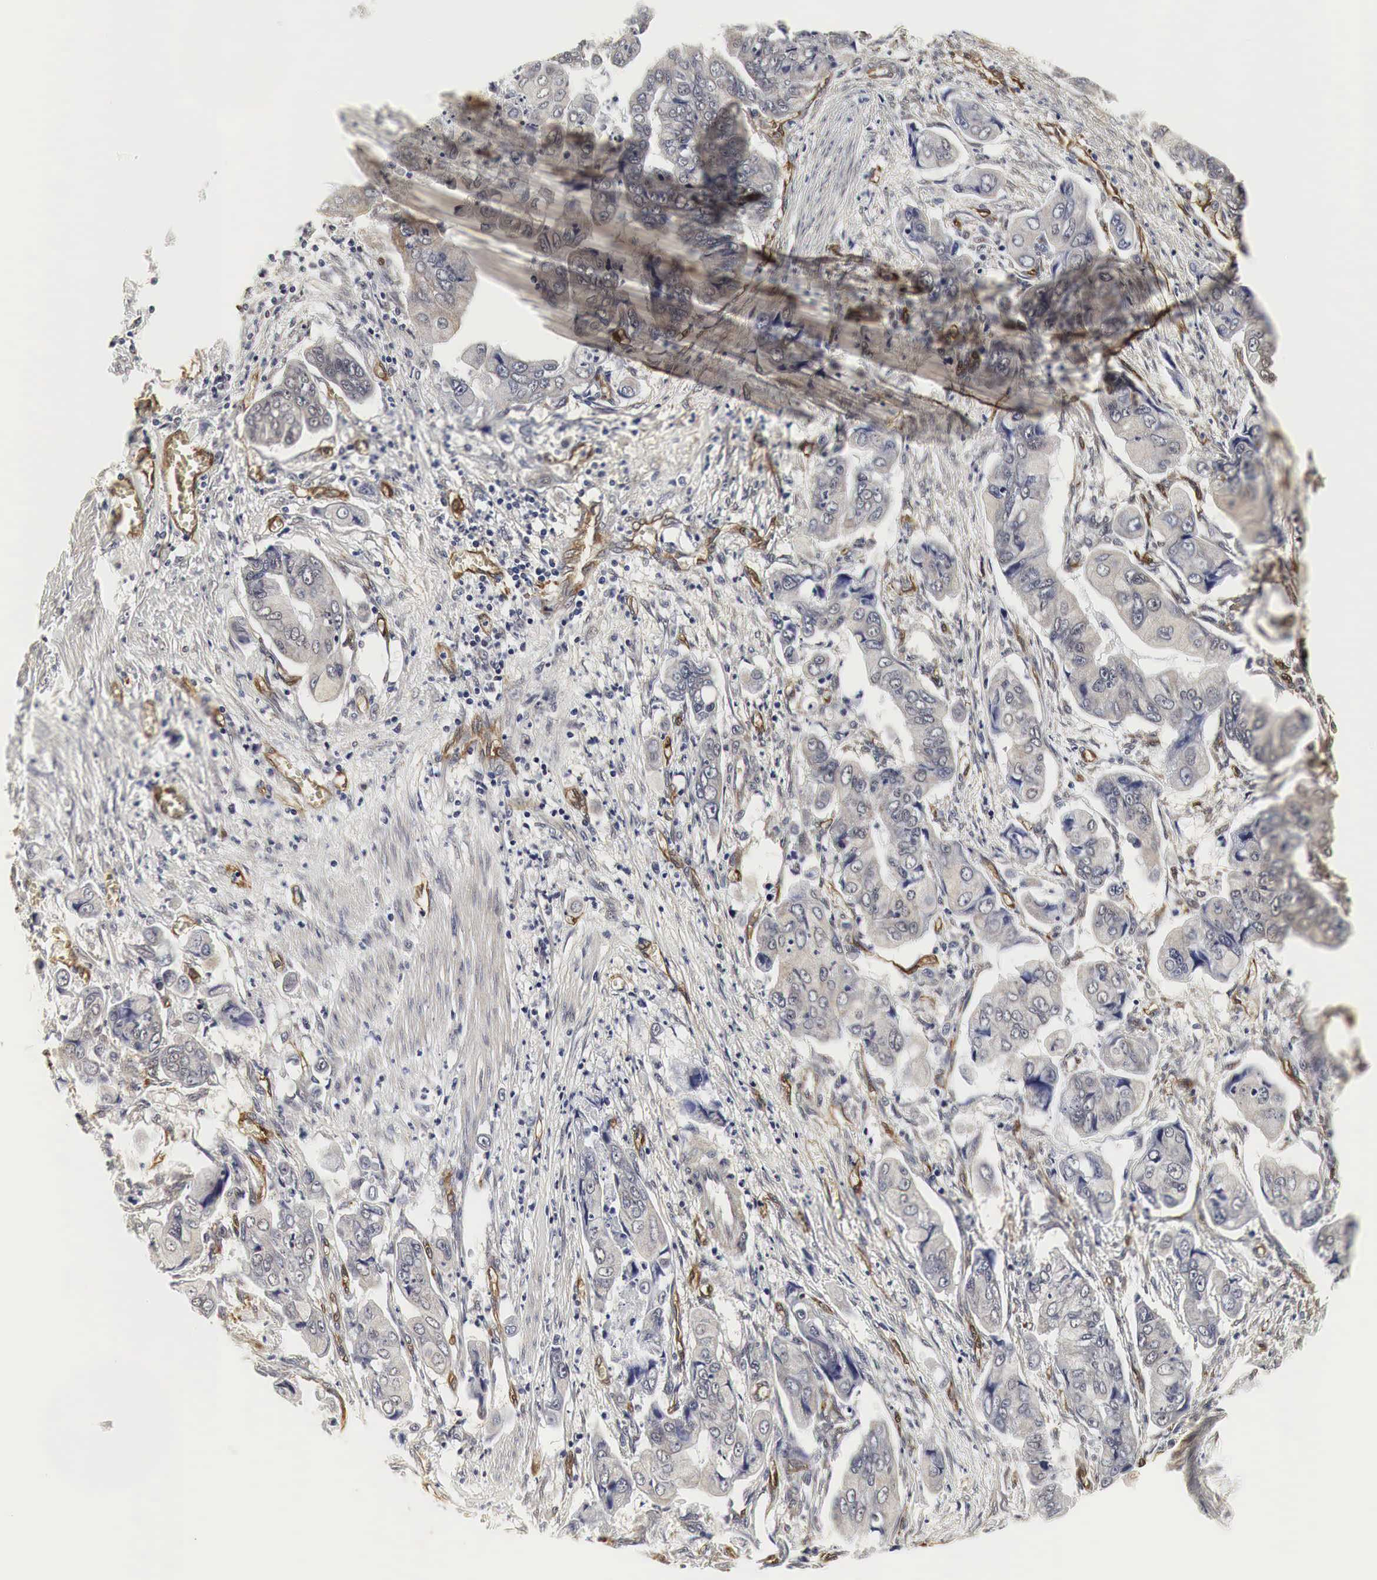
{"staining": {"intensity": "weak", "quantity": "25%-75%", "location": "cytoplasmic/membranous"}, "tissue": "stomach cancer", "cell_type": "Tumor cells", "image_type": "cancer", "snomed": [{"axis": "morphology", "description": "Adenocarcinoma, NOS"}, {"axis": "topography", "description": "Stomach, upper"}], "caption": "There is low levels of weak cytoplasmic/membranous staining in tumor cells of stomach cancer, as demonstrated by immunohistochemical staining (brown color).", "gene": "SPIN1", "patient": {"sex": "male", "age": 80}}